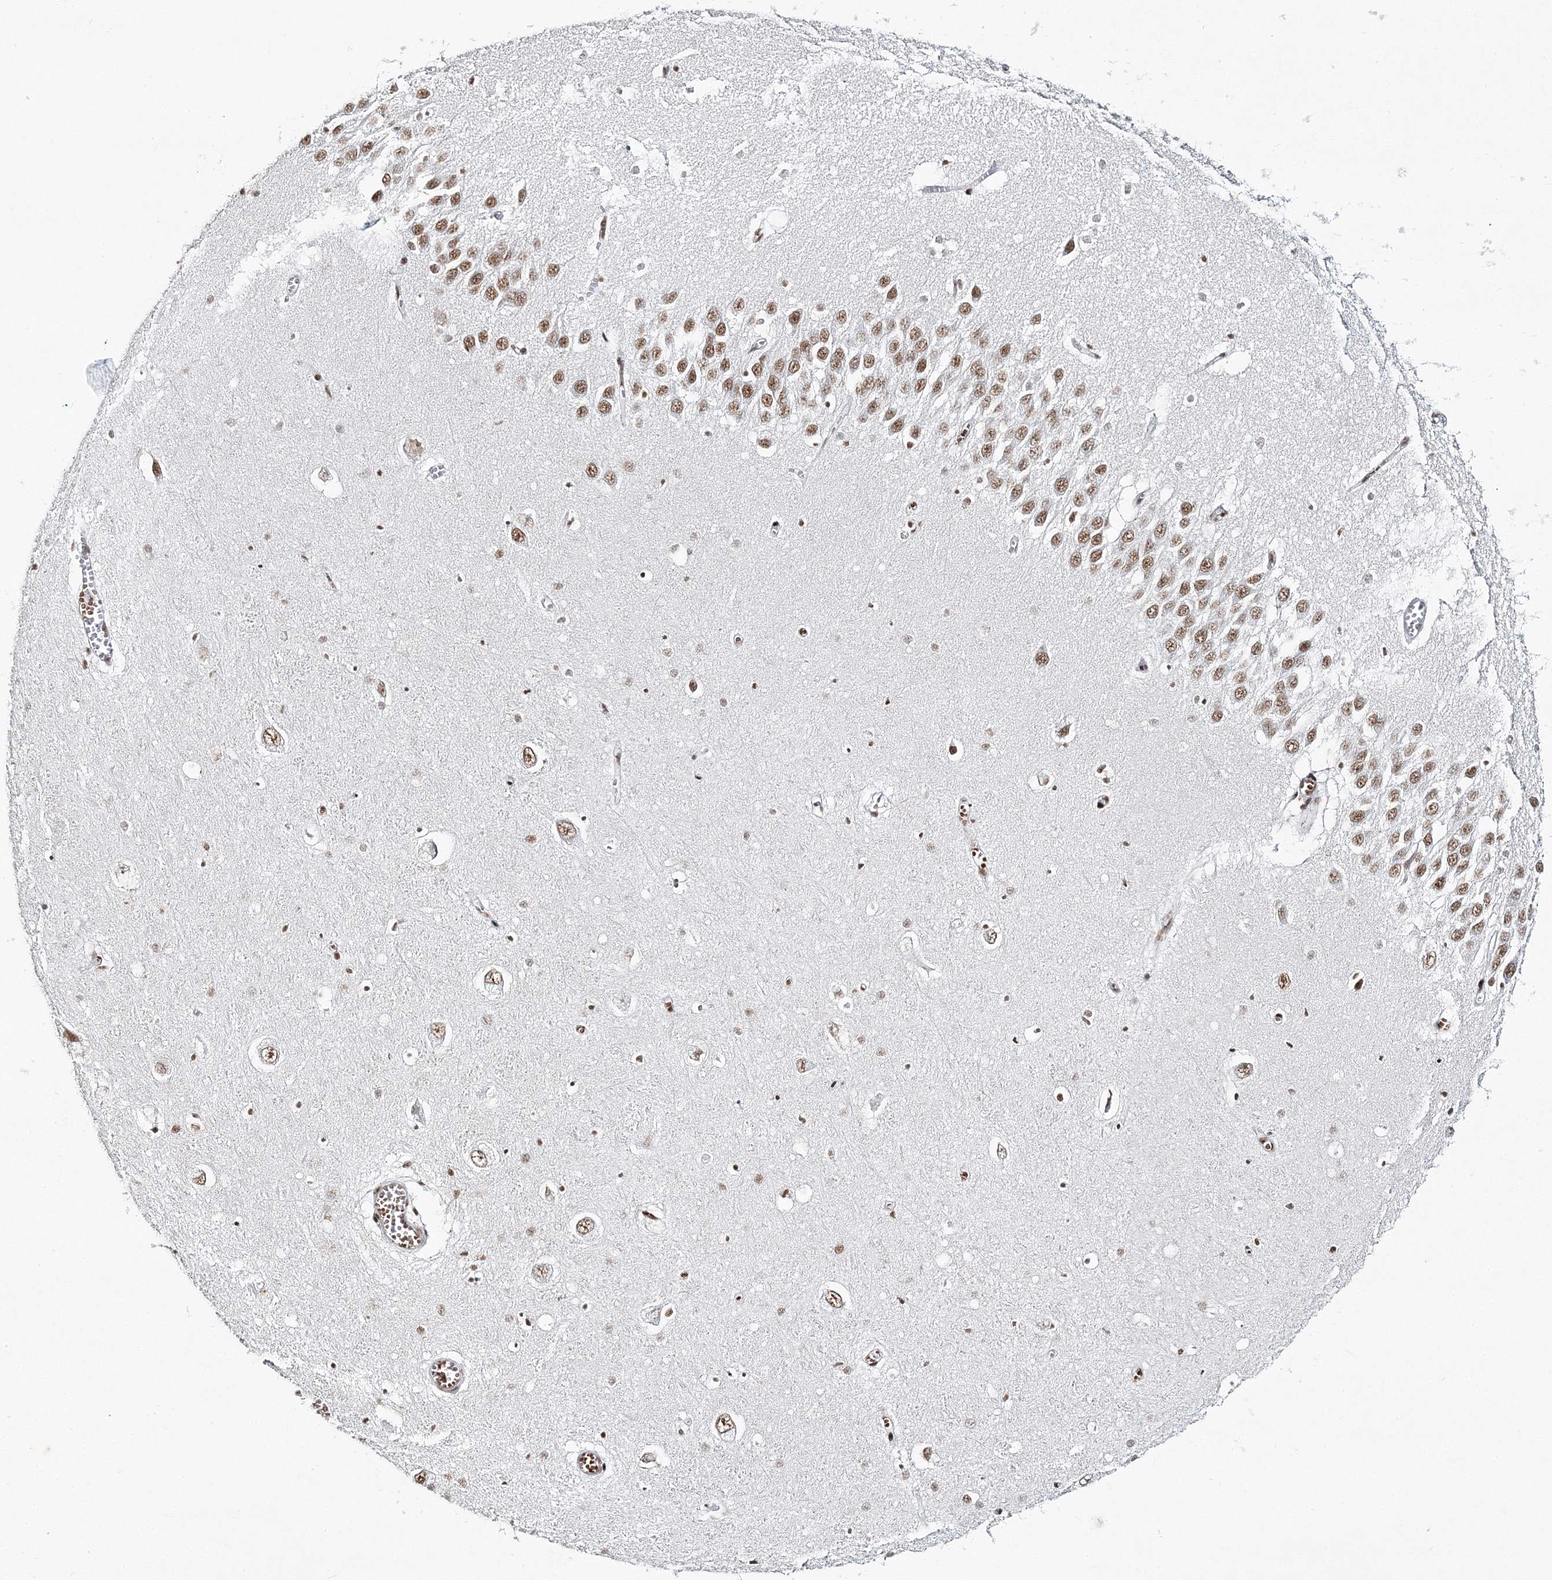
{"staining": {"intensity": "moderate", "quantity": "<25%", "location": "nuclear"}, "tissue": "hippocampus", "cell_type": "Glial cells", "image_type": "normal", "snomed": [{"axis": "morphology", "description": "Normal tissue, NOS"}, {"axis": "topography", "description": "Hippocampus"}], "caption": "Glial cells display low levels of moderate nuclear expression in approximately <25% of cells in benign human hippocampus. The protein of interest is shown in brown color, while the nuclei are stained blue.", "gene": "ENSG00000290315", "patient": {"sex": "male", "age": 70}}